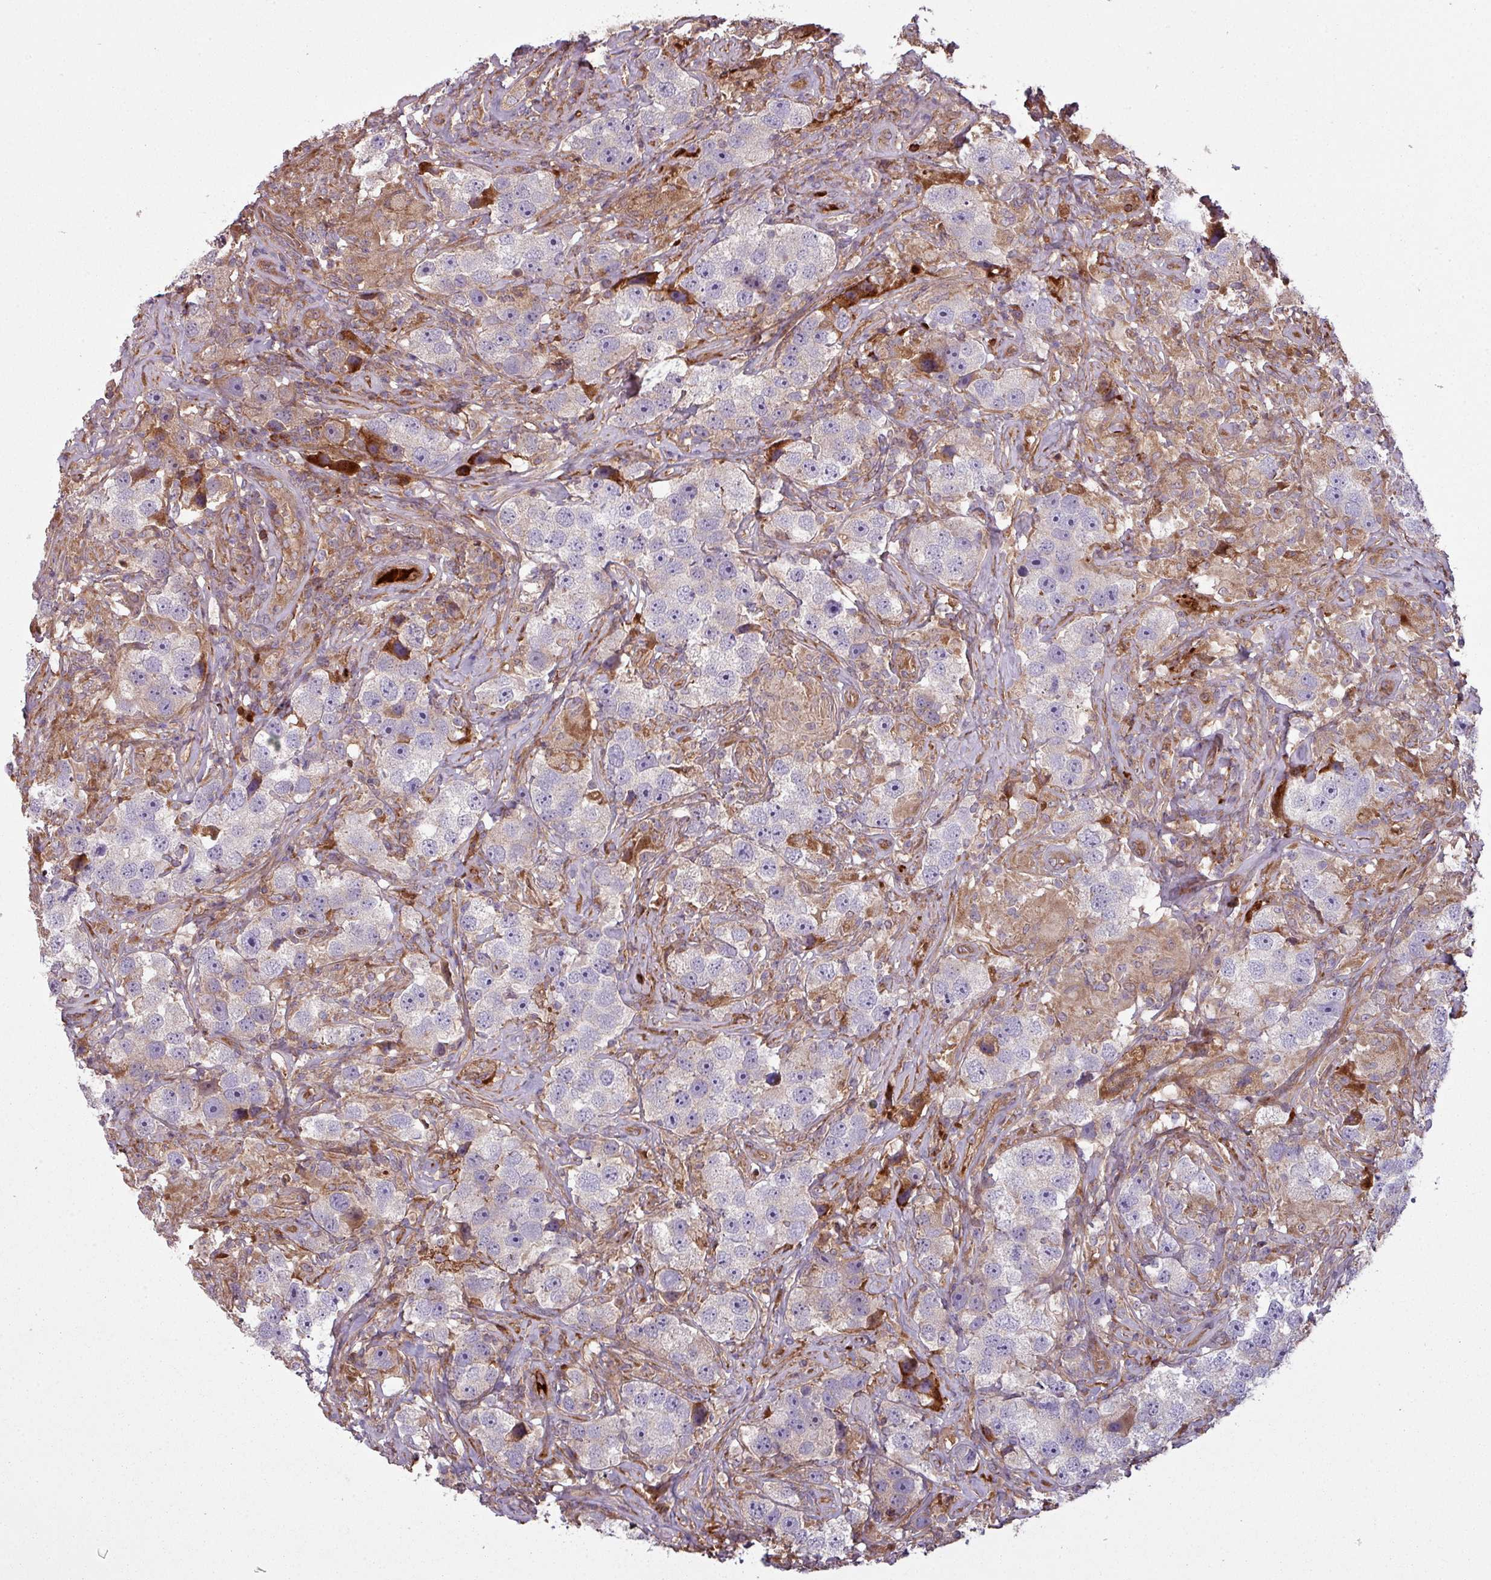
{"staining": {"intensity": "negative", "quantity": "none", "location": "none"}, "tissue": "testis cancer", "cell_type": "Tumor cells", "image_type": "cancer", "snomed": [{"axis": "morphology", "description": "Seminoma, NOS"}, {"axis": "topography", "description": "Testis"}], "caption": "The immunohistochemistry (IHC) image has no significant positivity in tumor cells of testis seminoma tissue. (Immunohistochemistry, brightfield microscopy, high magnification).", "gene": "SNRNP25", "patient": {"sex": "male", "age": 49}}